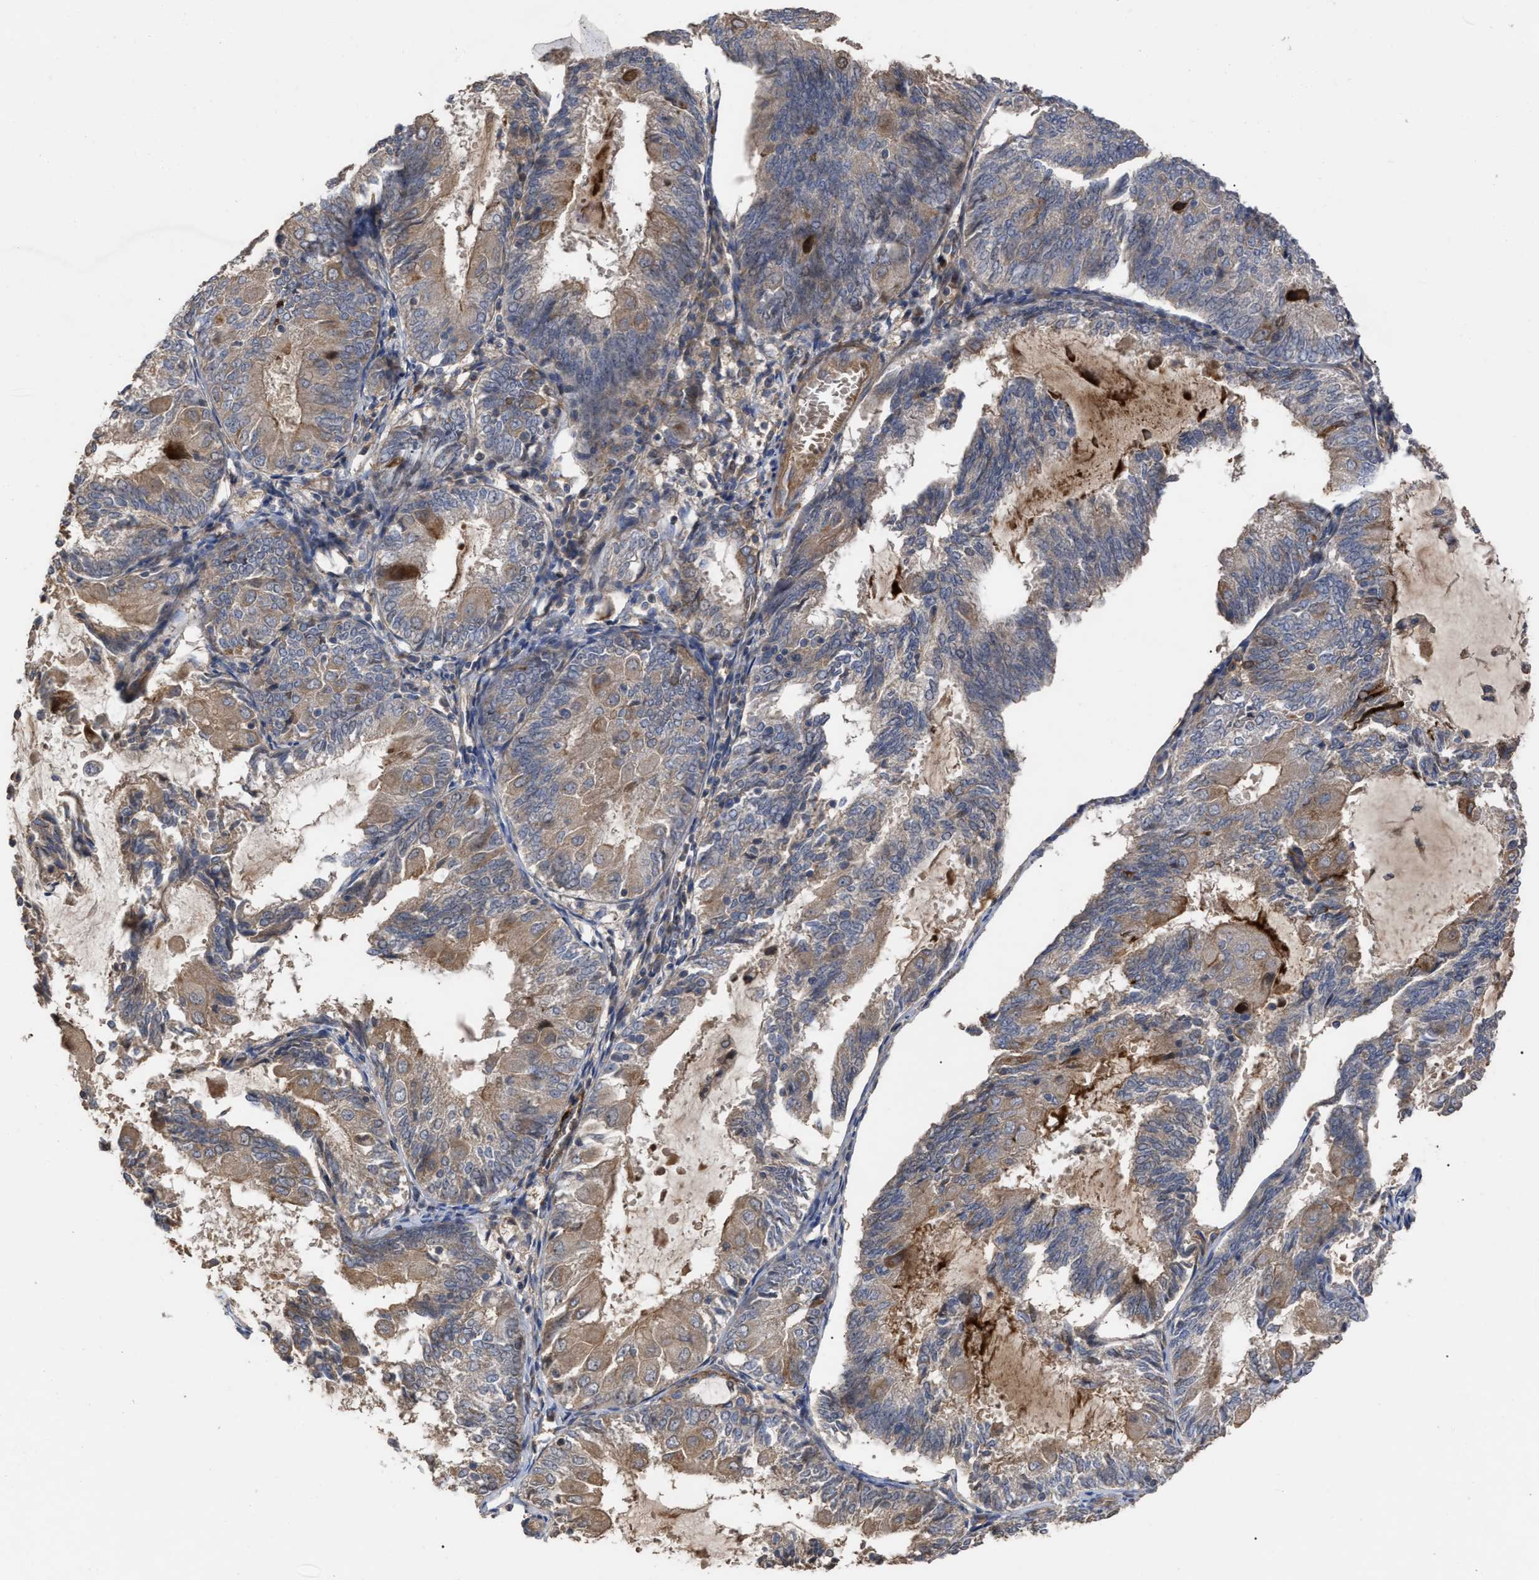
{"staining": {"intensity": "weak", "quantity": ">75%", "location": "cytoplasmic/membranous"}, "tissue": "endometrial cancer", "cell_type": "Tumor cells", "image_type": "cancer", "snomed": [{"axis": "morphology", "description": "Adenocarcinoma, NOS"}, {"axis": "topography", "description": "Endometrium"}], "caption": "Tumor cells exhibit weak cytoplasmic/membranous positivity in about >75% of cells in endometrial adenocarcinoma.", "gene": "BTN2A1", "patient": {"sex": "female", "age": 81}}